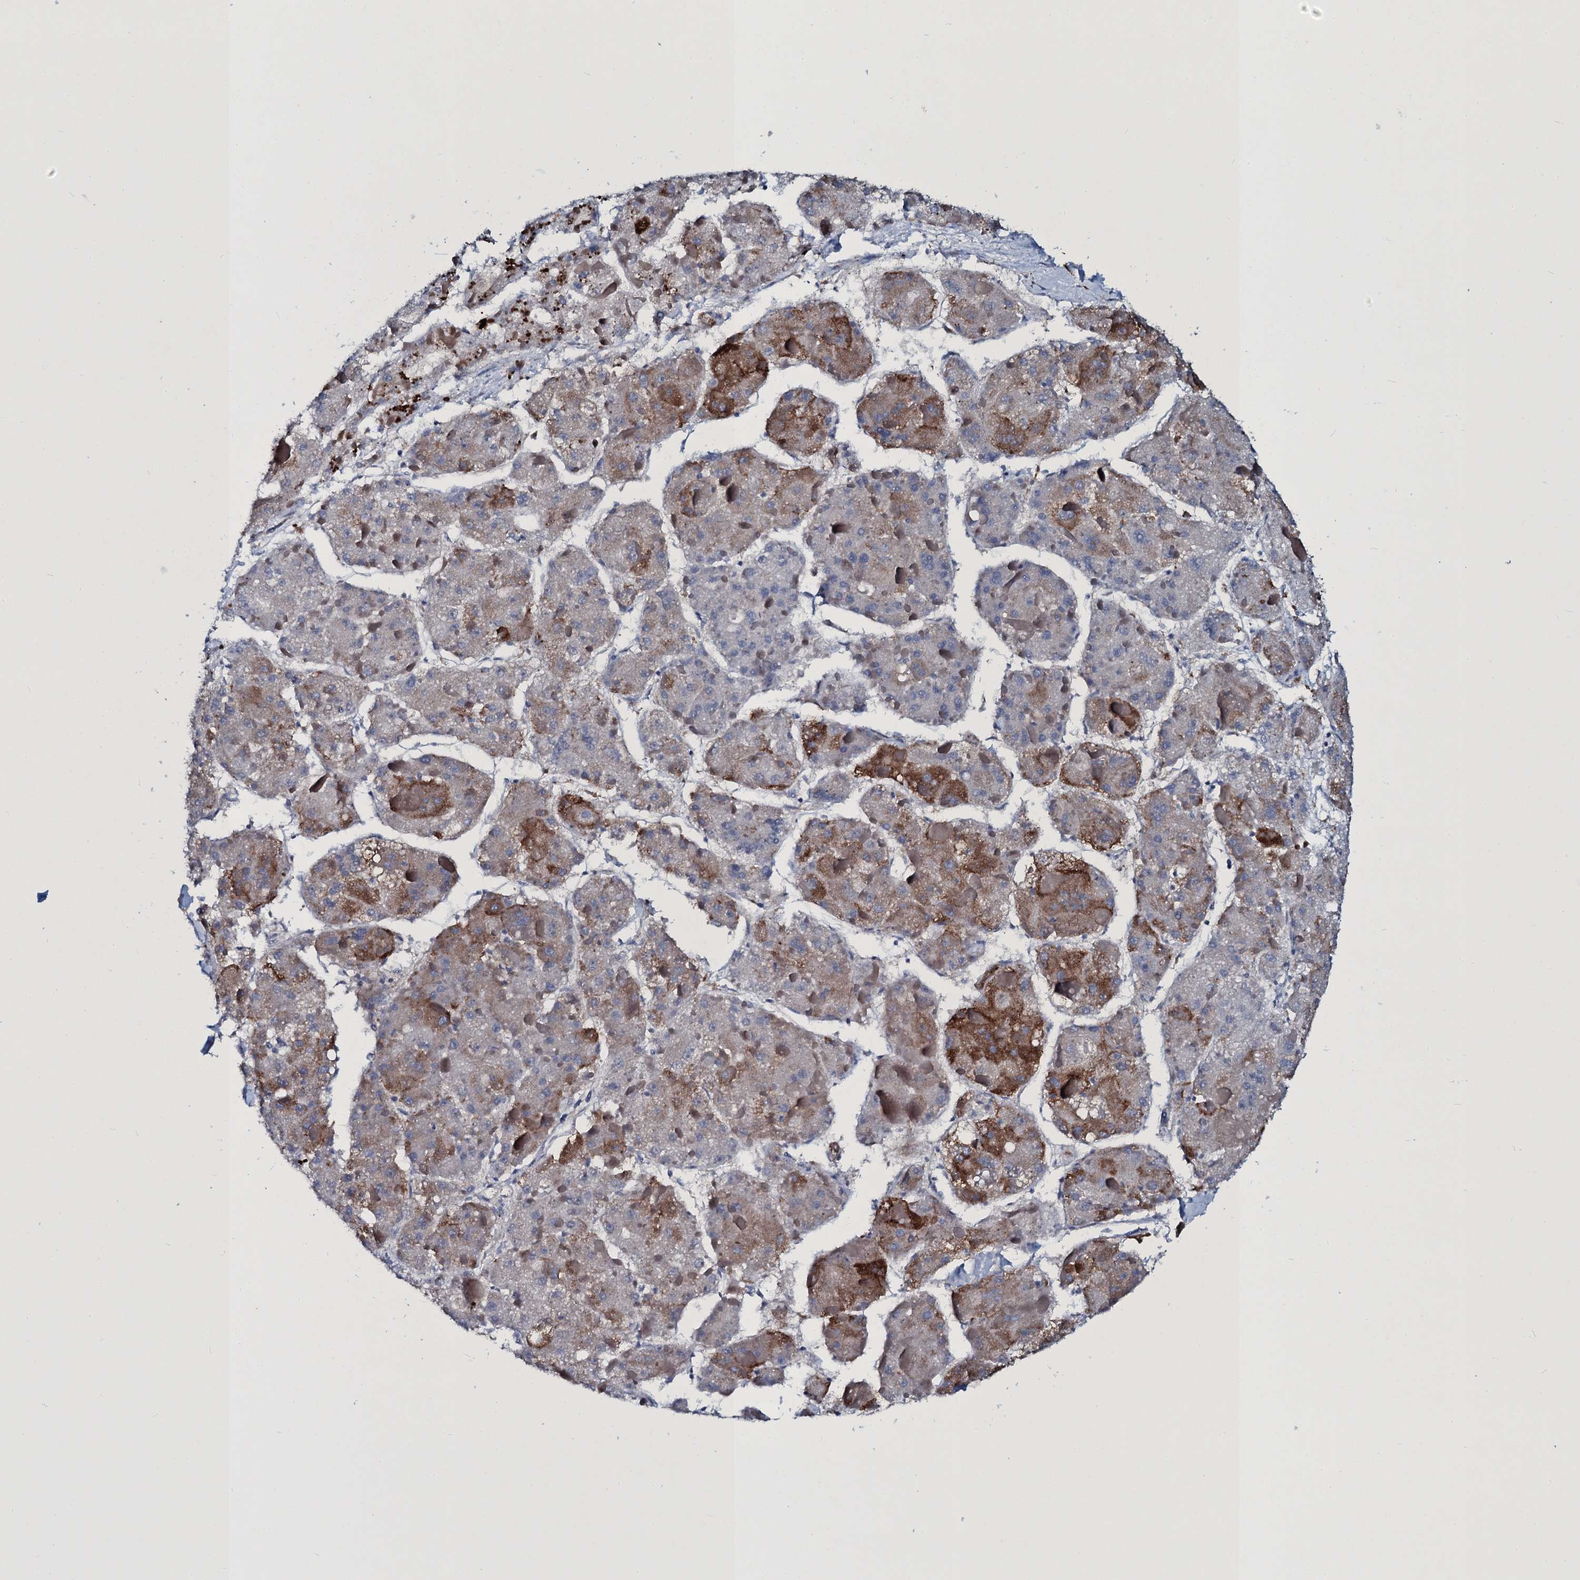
{"staining": {"intensity": "strong", "quantity": "<25%", "location": "cytoplasmic/membranous"}, "tissue": "liver cancer", "cell_type": "Tumor cells", "image_type": "cancer", "snomed": [{"axis": "morphology", "description": "Carcinoma, Hepatocellular, NOS"}, {"axis": "topography", "description": "Liver"}], "caption": "Liver hepatocellular carcinoma stained with immunohistochemistry (IHC) displays strong cytoplasmic/membranous staining in about <25% of tumor cells.", "gene": "TPGS2", "patient": {"sex": "female", "age": 73}}